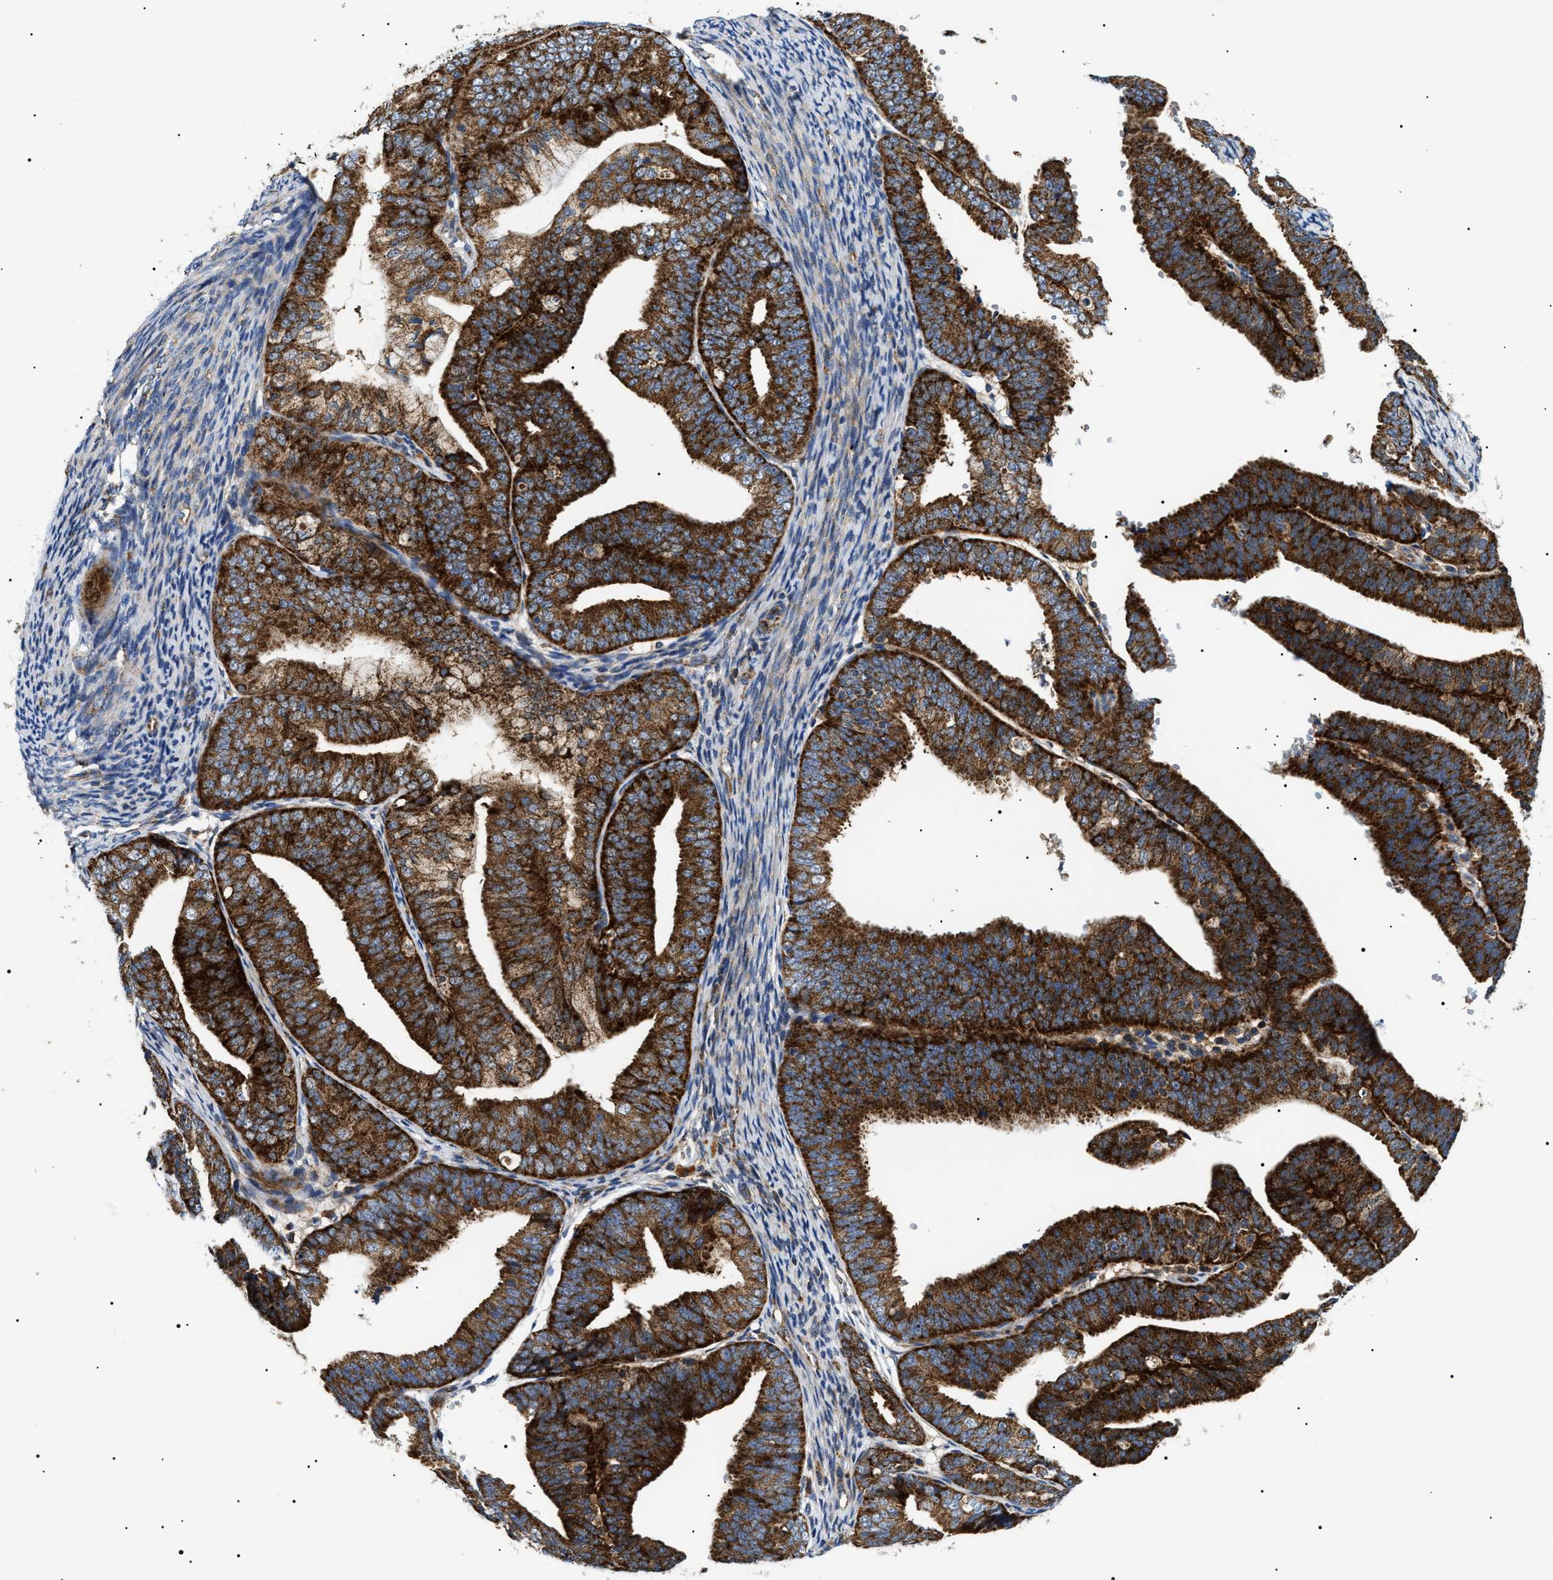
{"staining": {"intensity": "strong", "quantity": ">75%", "location": "cytoplasmic/membranous"}, "tissue": "endometrial cancer", "cell_type": "Tumor cells", "image_type": "cancer", "snomed": [{"axis": "morphology", "description": "Adenocarcinoma, NOS"}, {"axis": "topography", "description": "Endometrium"}], "caption": "A brown stain highlights strong cytoplasmic/membranous expression of a protein in human endometrial adenocarcinoma tumor cells.", "gene": "OXSM", "patient": {"sex": "female", "age": 63}}